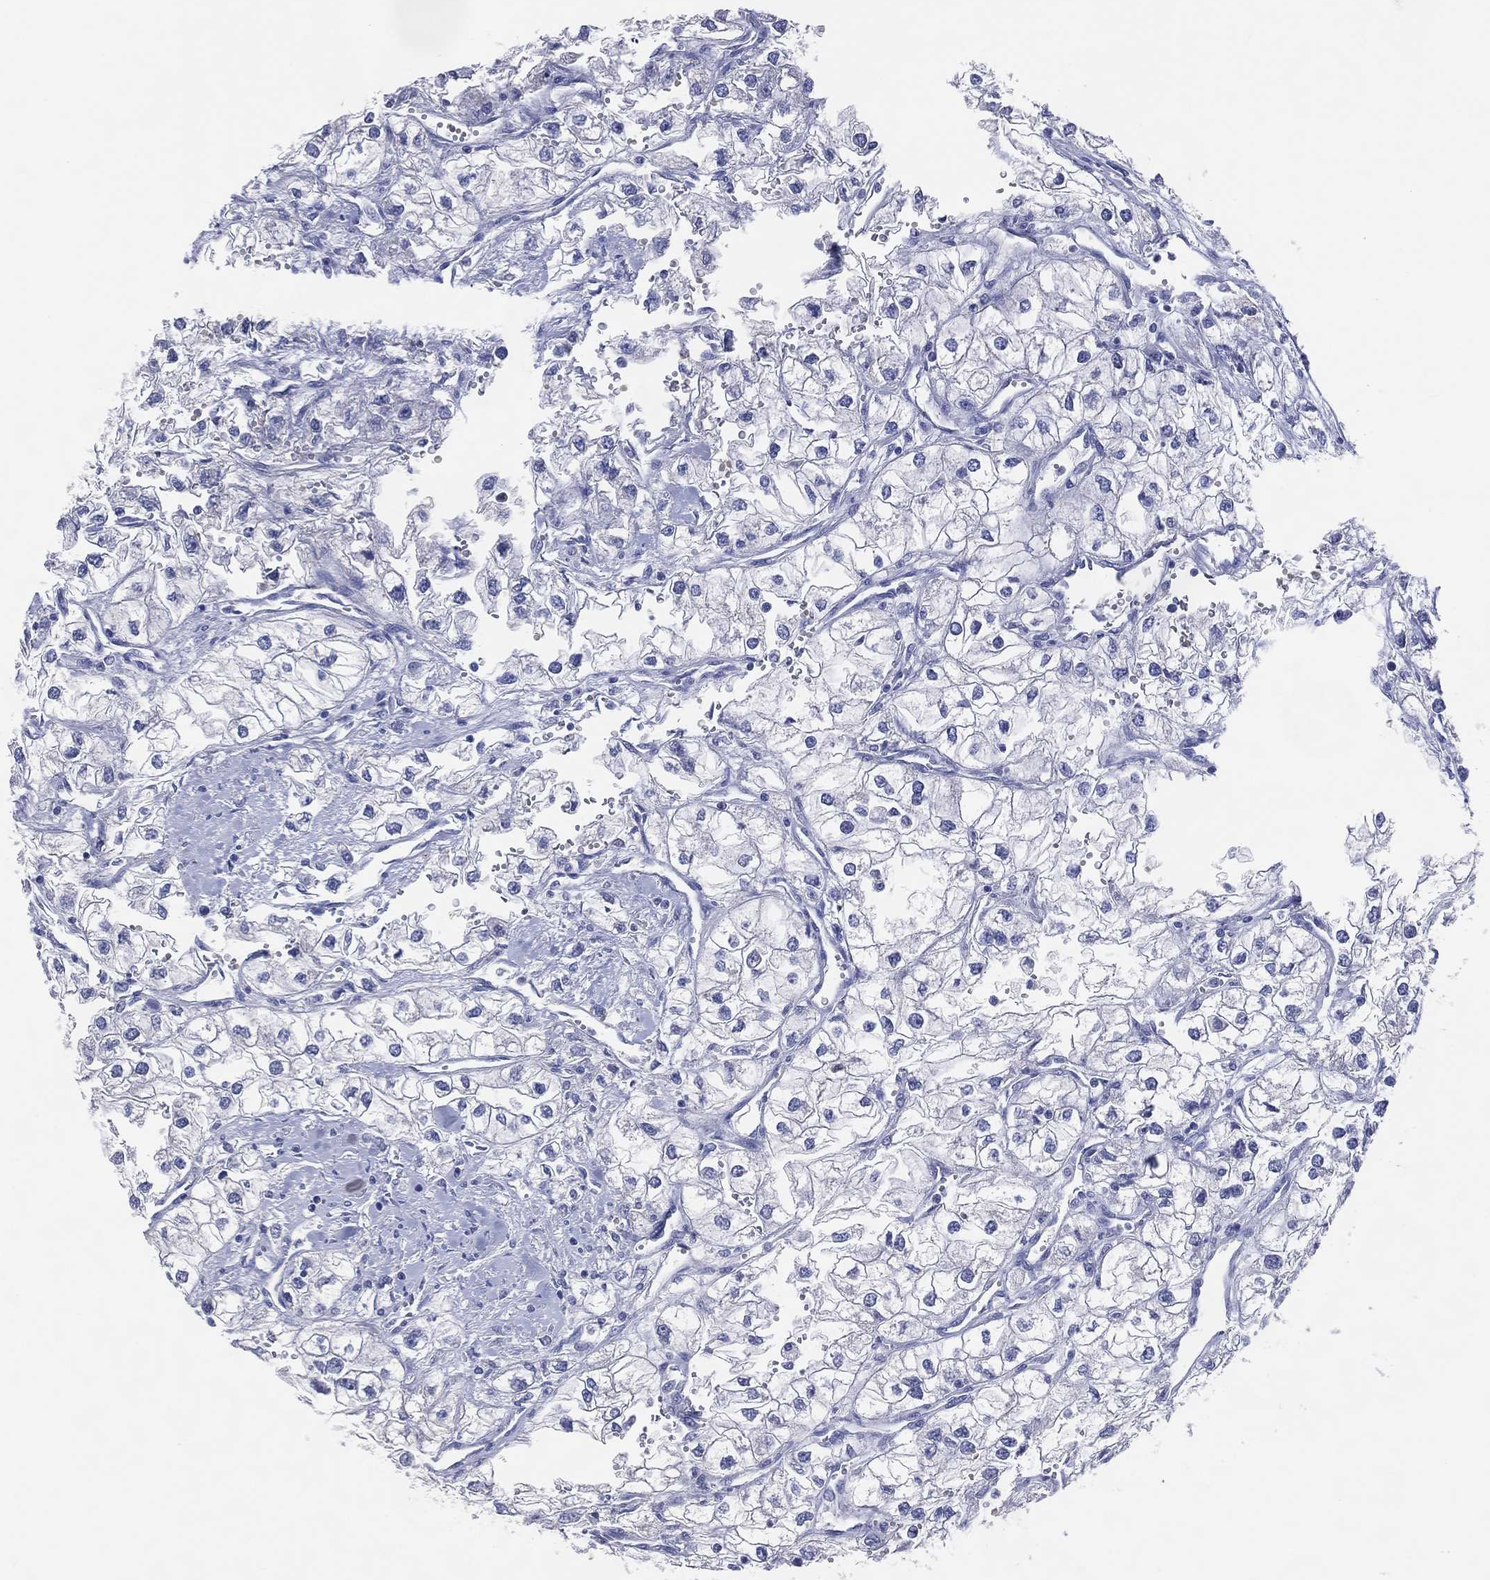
{"staining": {"intensity": "negative", "quantity": "none", "location": "none"}, "tissue": "renal cancer", "cell_type": "Tumor cells", "image_type": "cancer", "snomed": [{"axis": "morphology", "description": "Adenocarcinoma, NOS"}, {"axis": "topography", "description": "Kidney"}], "caption": "Renal cancer (adenocarcinoma) stained for a protein using IHC shows no staining tumor cells.", "gene": "DNAH6", "patient": {"sex": "male", "age": 59}}